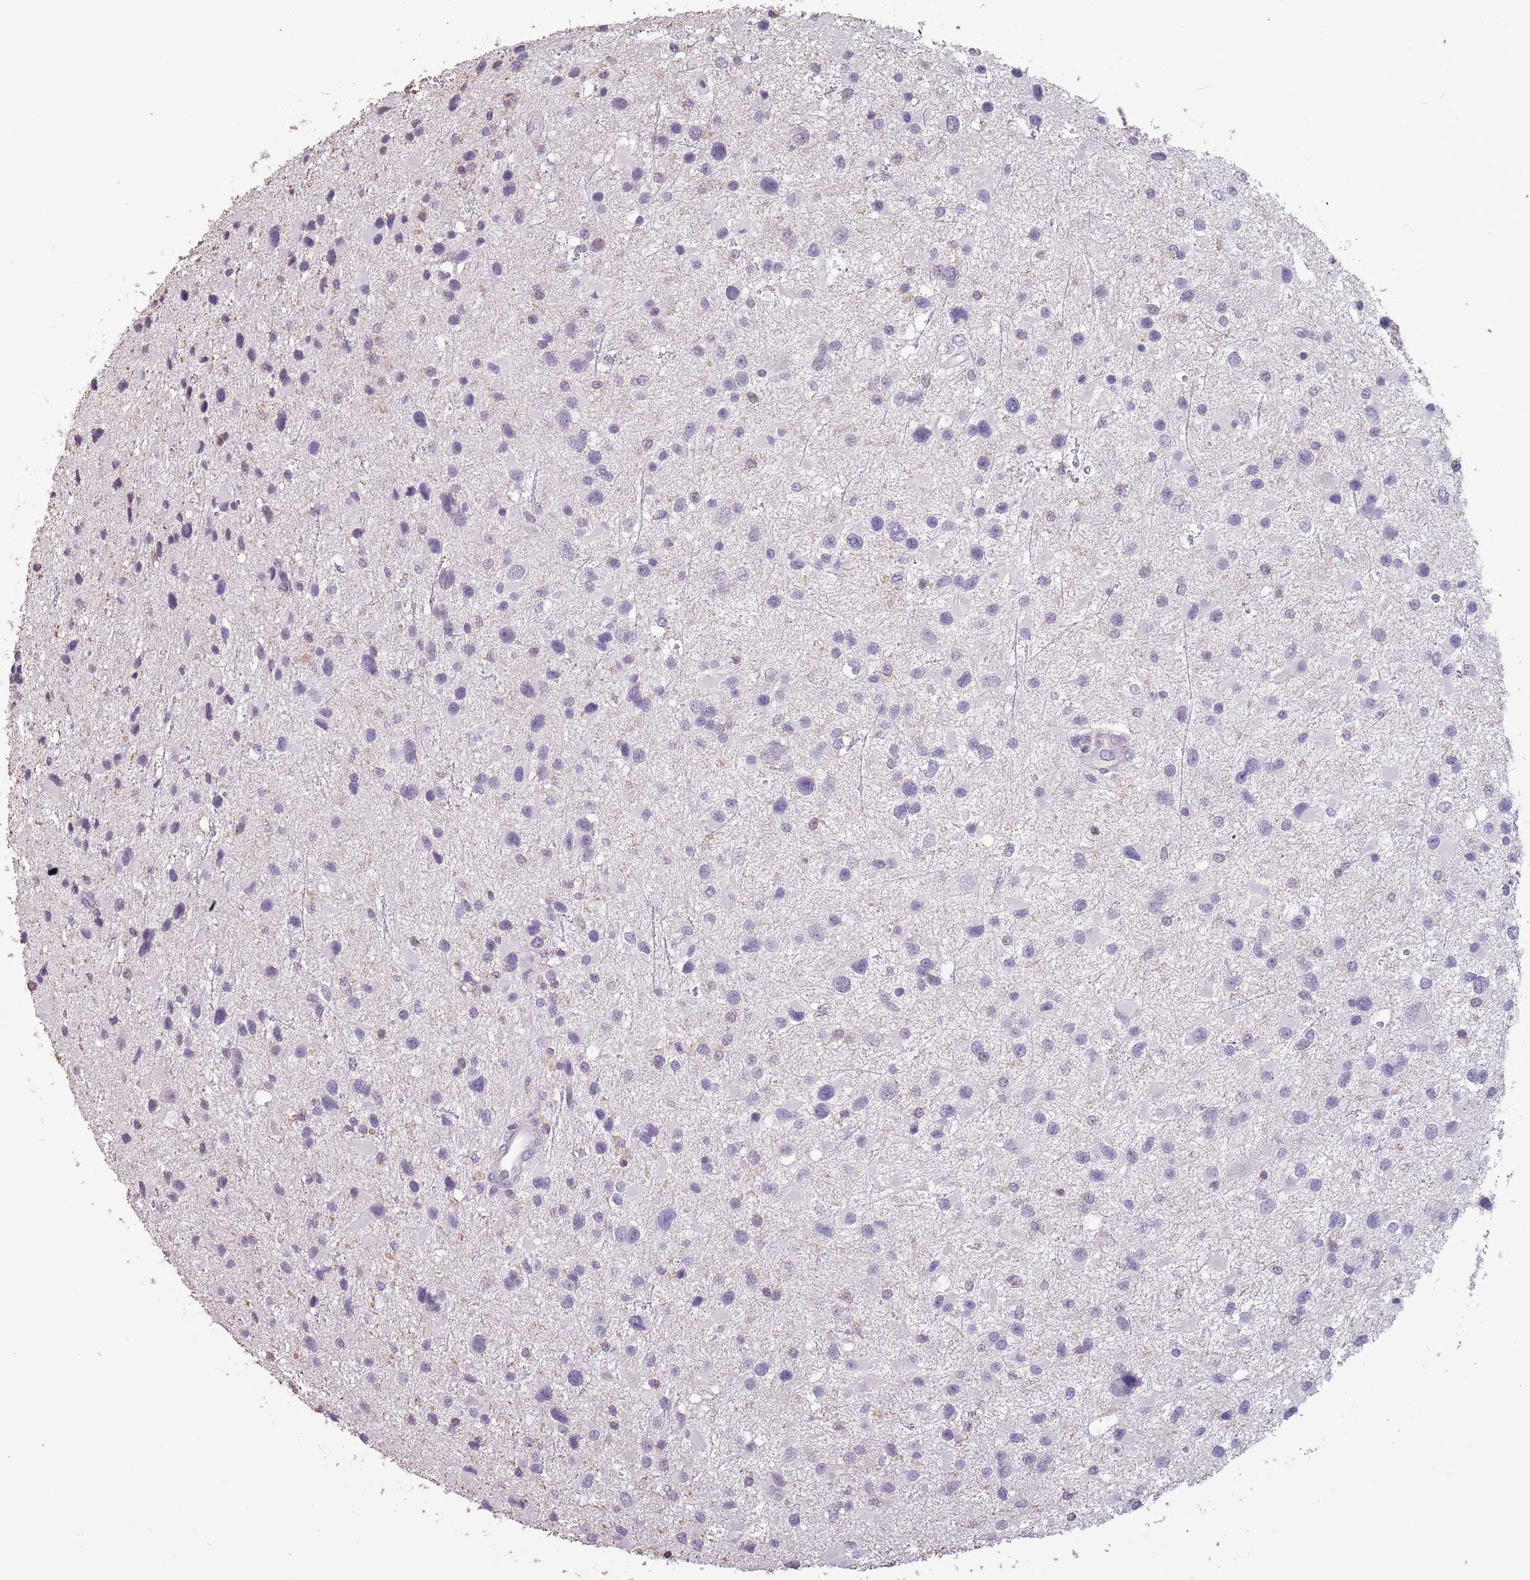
{"staining": {"intensity": "negative", "quantity": "none", "location": "none"}, "tissue": "glioma", "cell_type": "Tumor cells", "image_type": "cancer", "snomed": [{"axis": "morphology", "description": "Glioma, malignant, Low grade"}, {"axis": "topography", "description": "Brain"}], "caption": "The photomicrograph demonstrates no significant staining in tumor cells of malignant glioma (low-grade).", "gene": "SUN5", "patient": {"sex": "female", "age": 32}}